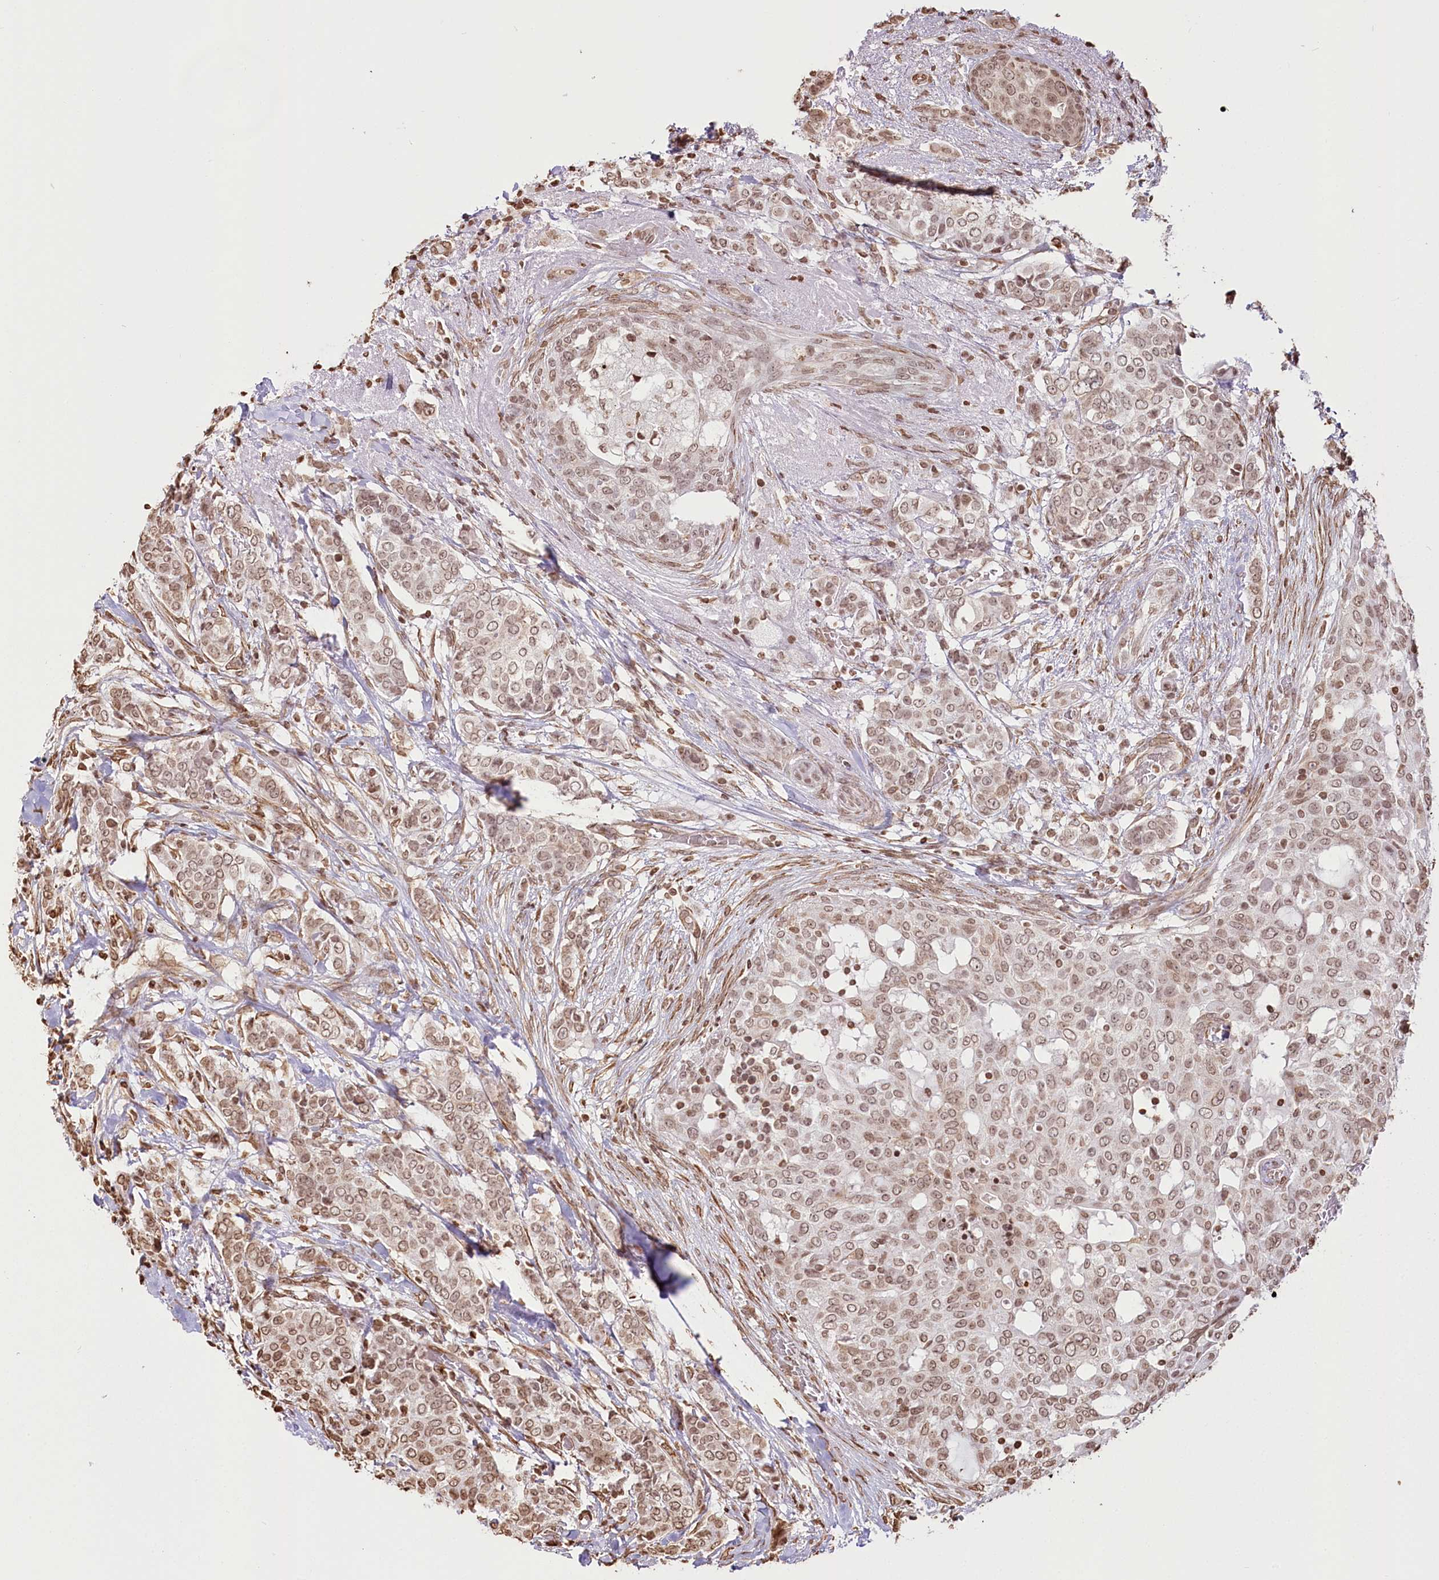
{"staining": {"intensity": "moderate", "quantity": ">75%", "location": "nuclear"}, "tissue": "breast cancer", "cell_type": "Tumor cells", "image_type": "cancer", "snomed": [{"axis": "morphology", "description": "Lobular carcinoma"}, {"axis": "topography", "description": "Breast"}], "caption": "Immunohistochemical staining of human lobular carcinoma (breast) demonstrates moderate nuclear protein staining in about >75% of tumor cells. (DAB IHC with brightfield microscopy, high magnification).", "gene": "FAM13A", "patient": {"sex": "female", "age": 51}}